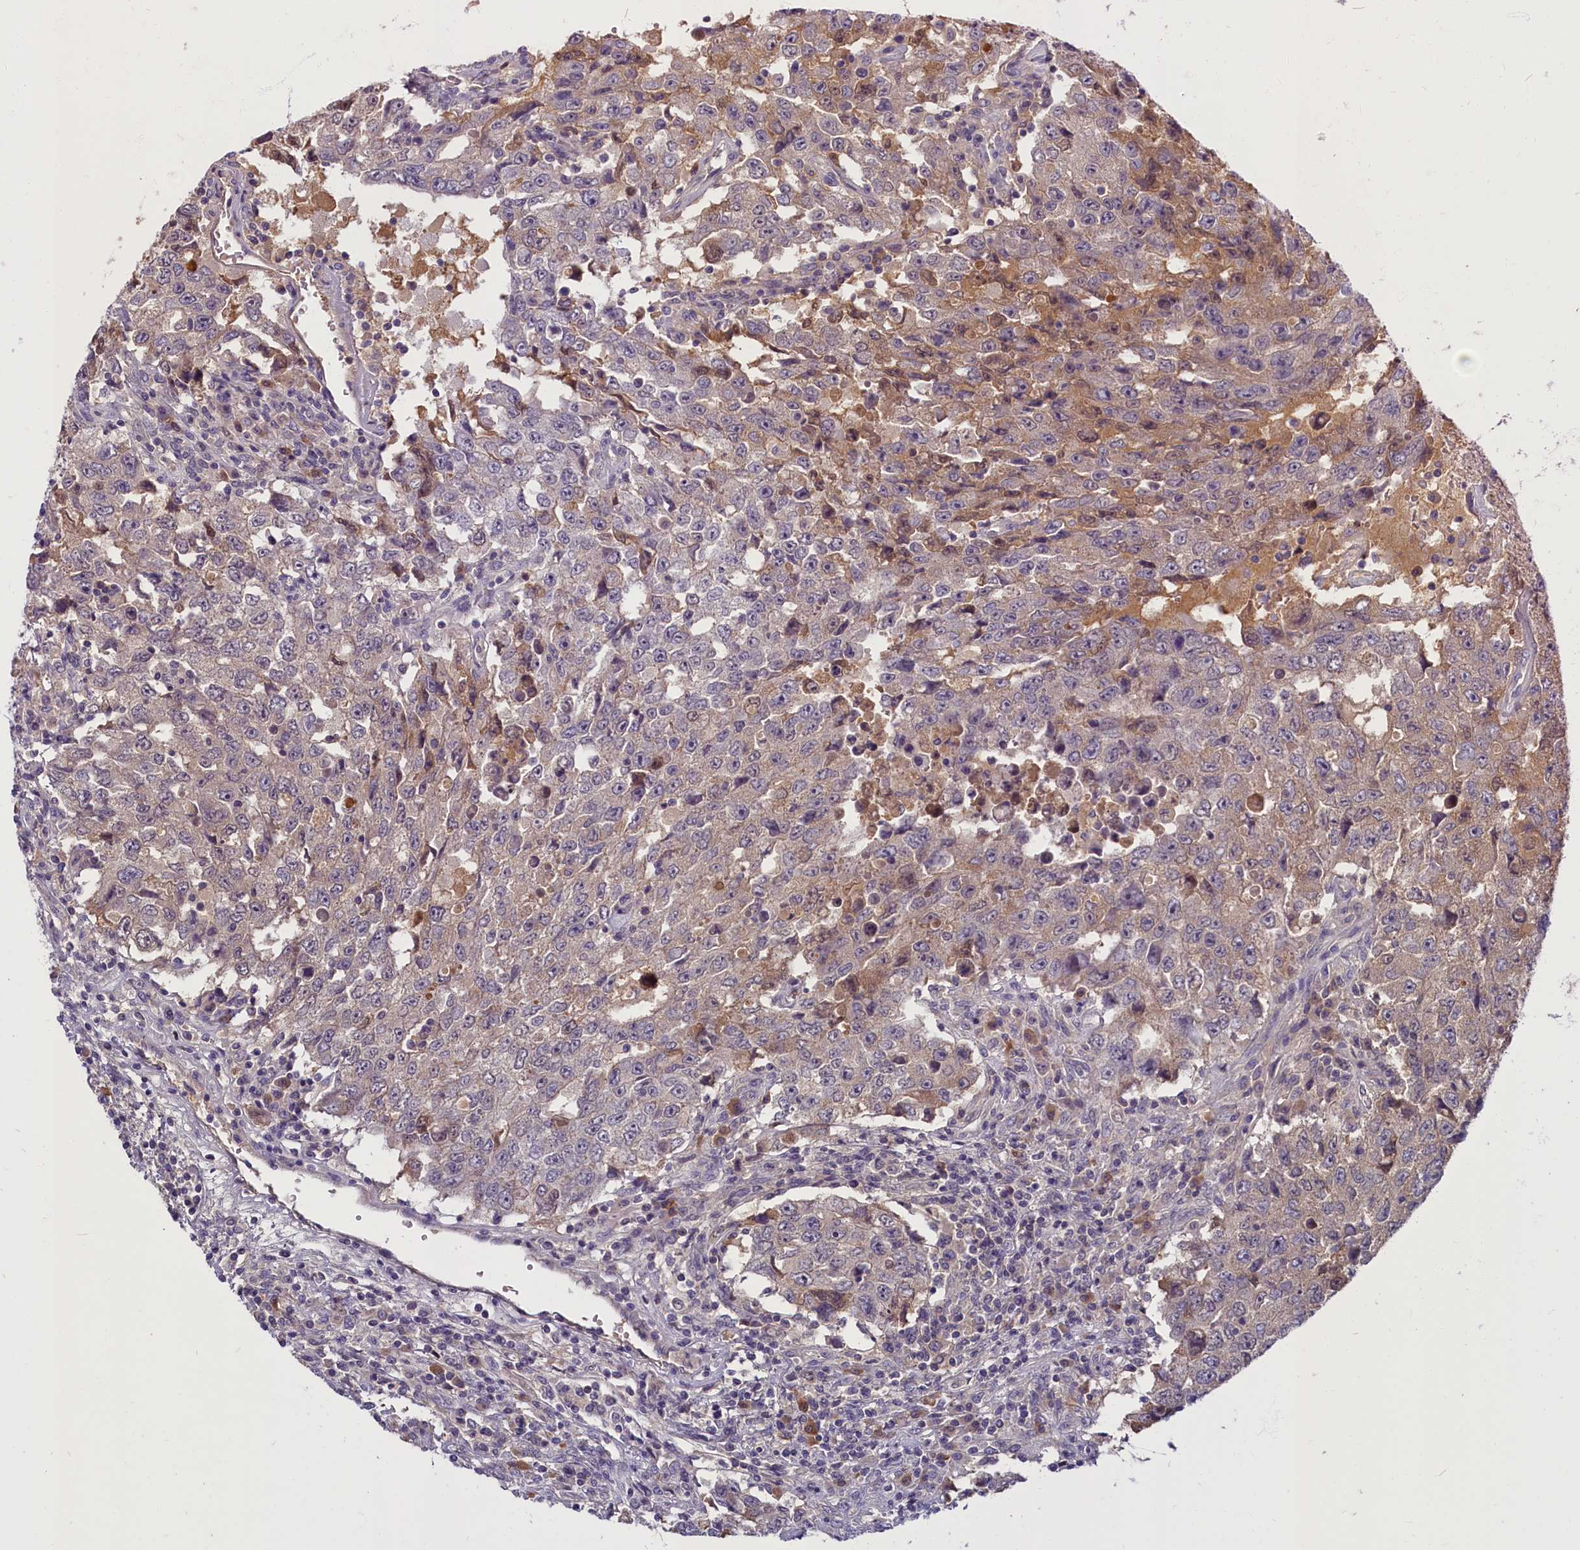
{"staining": {"intensity": "moderate", "quantity": "<25%", "location": "cytoplasmic/membranous"}, "tissue": "testis cancer", "cell_type": "Tumor cells", "image_type": "cancer", "snomed": [{"axis": "morphology", "description": "Carcinoma, Embryonal, NOS"}, {"axis": "topography", "description": "Testis"}], "caption": "Moderate cytoplasmic/membranous protein expression is identified in approximately <25% of tumor cells in testis embryonal carcinoma.", "gene": "SV2C", "patient": {"sex": "male", "age": 26}}